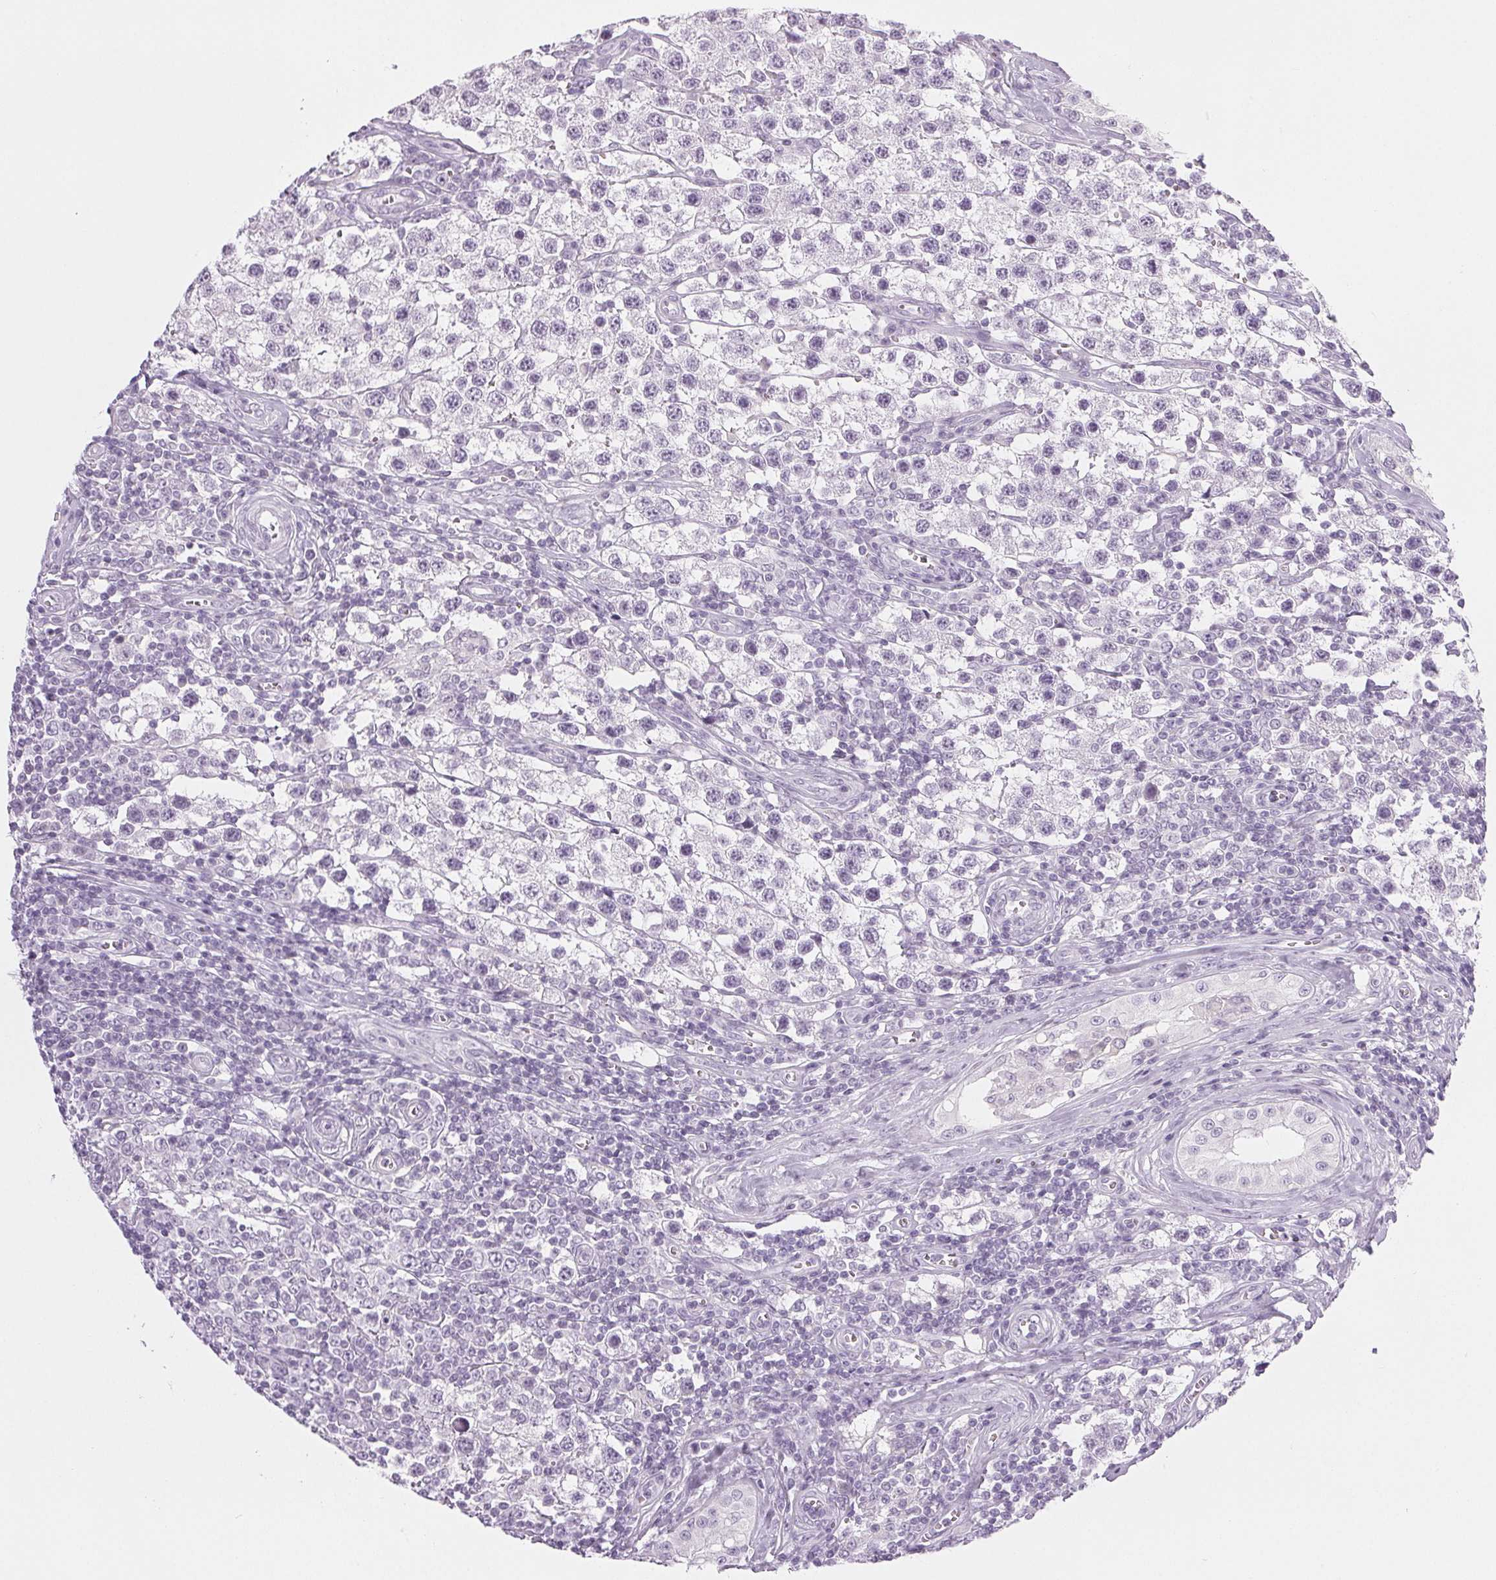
{"staining": {"intensity": "negative", "quantity": "none", "location": "none"}, "tissue": "testis cancer", "cell_type": "Tumor cells", "image_type": "cancer", "snomed": [{"axis": "morphology", "description": "Seminoma, NOS"}, {"axis": "topography", "description": "Testis"}], "caption": "Immunohistochemical staining of testis cancer (seminoma) displays no significant positivity in tumor cells.", "gene": "COL7A1", "patient": {"sex": "male", "age": 34}}